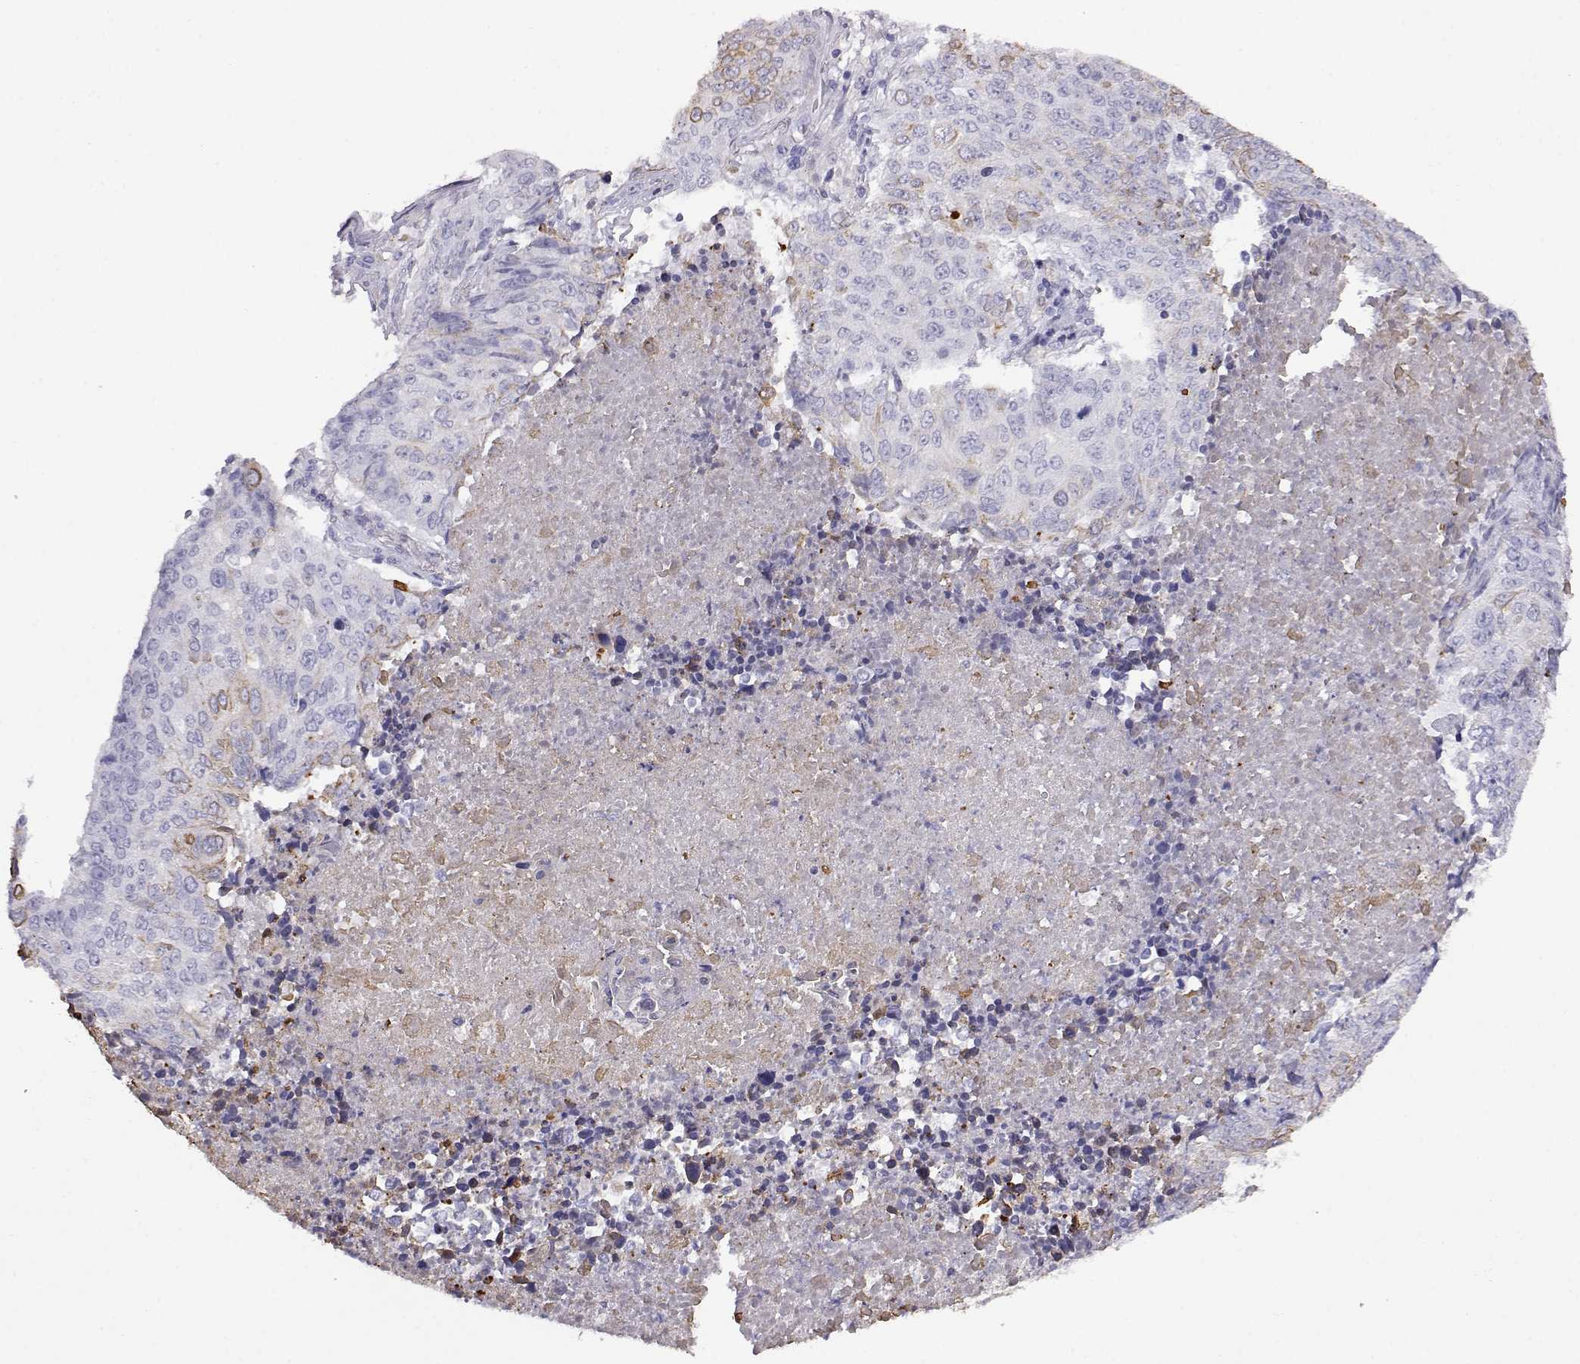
{"staining": {"intensity": "negative", "quantity": "none", "location": "none"}, "tissue": "lung cancer", "cell_type": "Tumor cells", "image_type": "cancer", "snomed": [{"axis": "morphology", "description": "Normal tissue, NOS"}, {"axis": "morphology", "description": "Squamous cell carcinoma, NOS"}, {"axis": "topography", "description": "Bronchus"}, {"axis": "topography", "description": "Lung"}], "caption": "IHC image of lung squamous cell carcinoma stained for a protein (brown), which reveals no positivity in tumor cells.", "gene": "AKR1B1", "patient": {"sex": "male", "age": 64}}